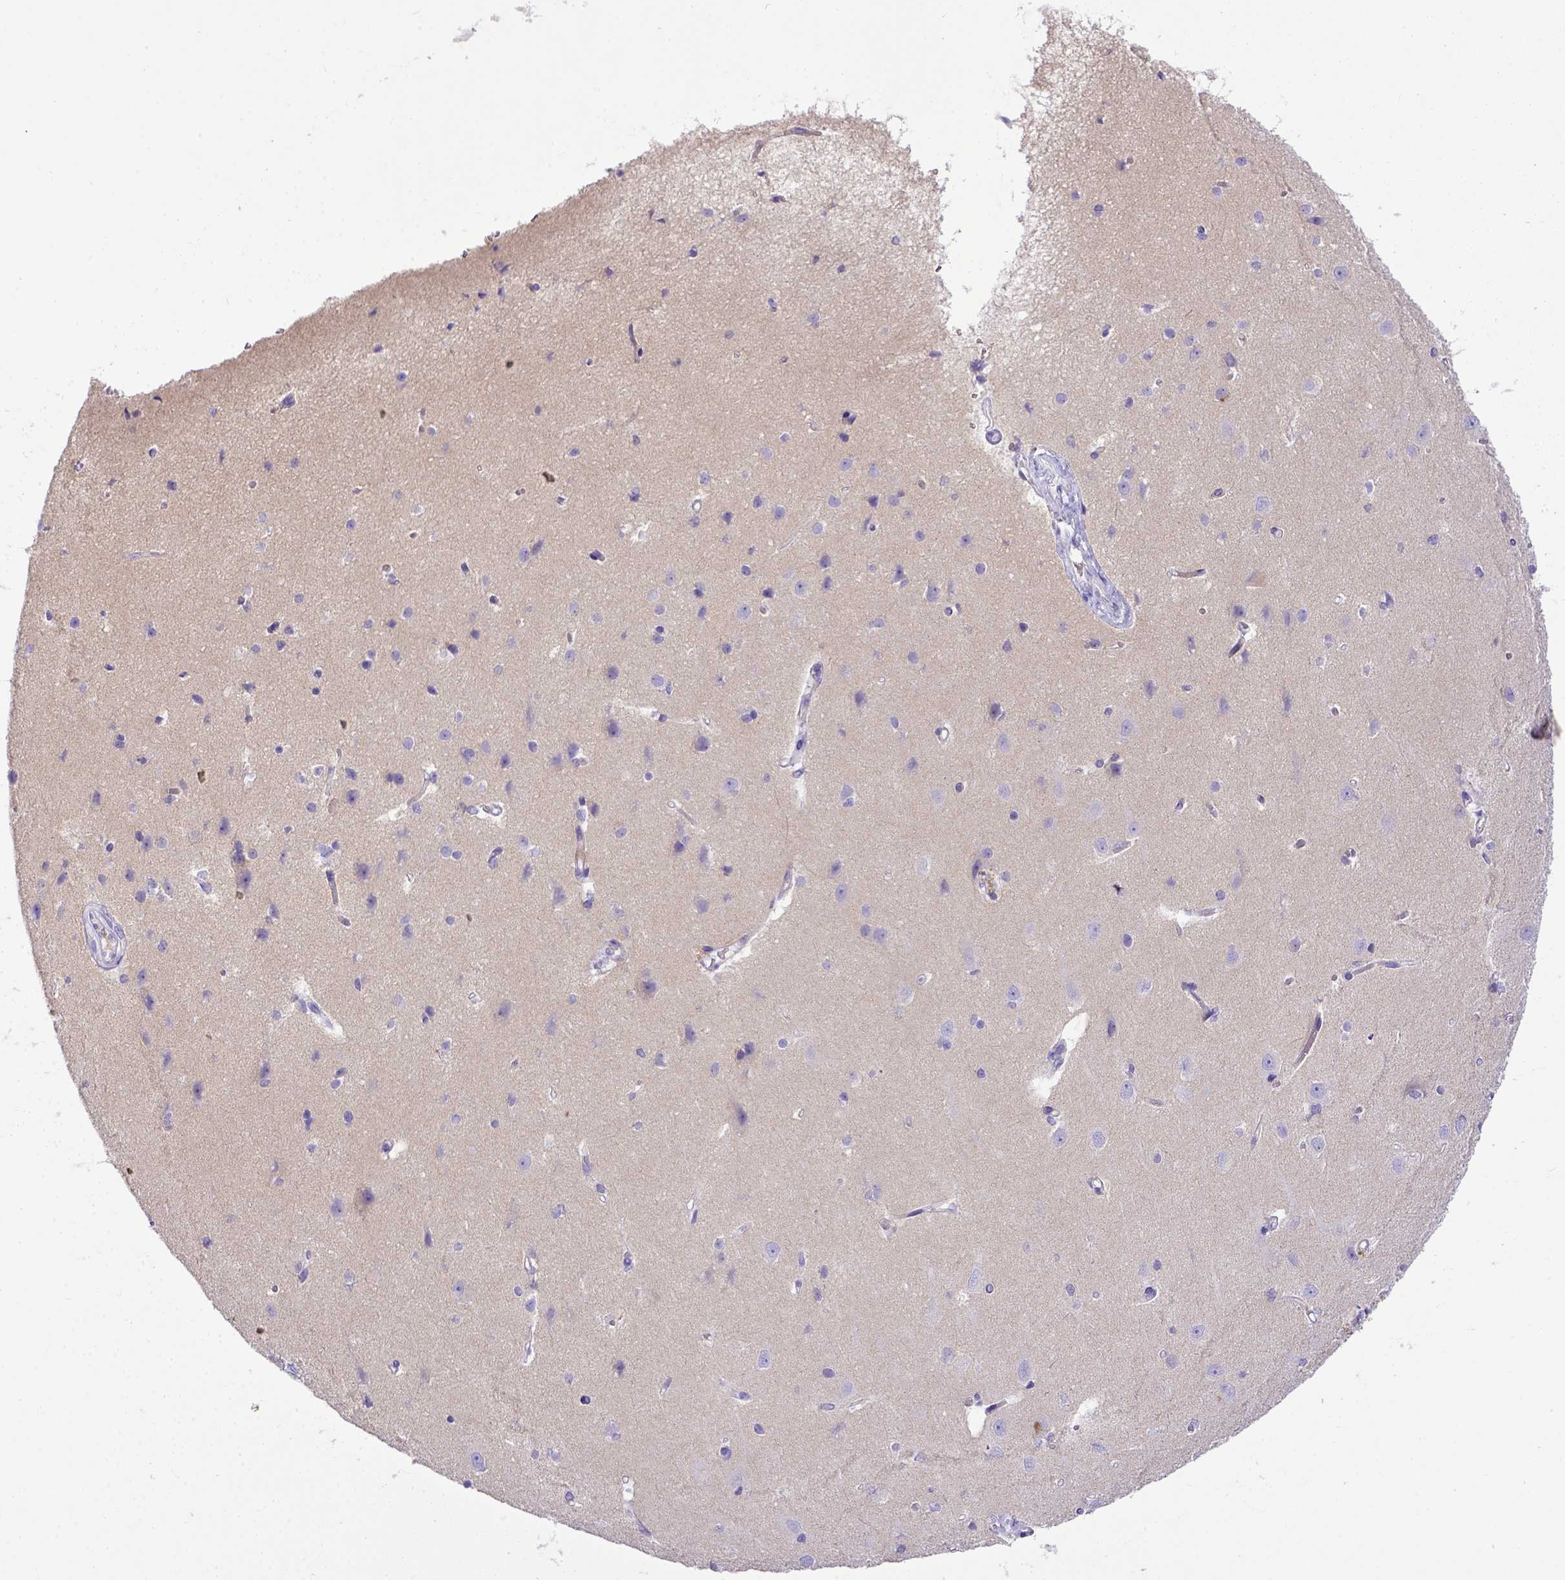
{"staining": {"intensity": "negative", "quantity": "none", "location": "none"}, "tissue": "cerebral cortex", "cell_type": "Endothelial cells", "image_type": "normal", "snomed": [{"axis": "morphology", "description": "Normal tissue, NOS"}, {"axis": "topography", "description": "Cerebral cortex"}], "caption": "DAB (3,3'-diaminobenzidine) immunohistochemical staining of benign human cerebral cortex shows no significant staining in endothelial cells.", "gene": "BTN1A1", "patient": {"sex": "male", "age": 37}}